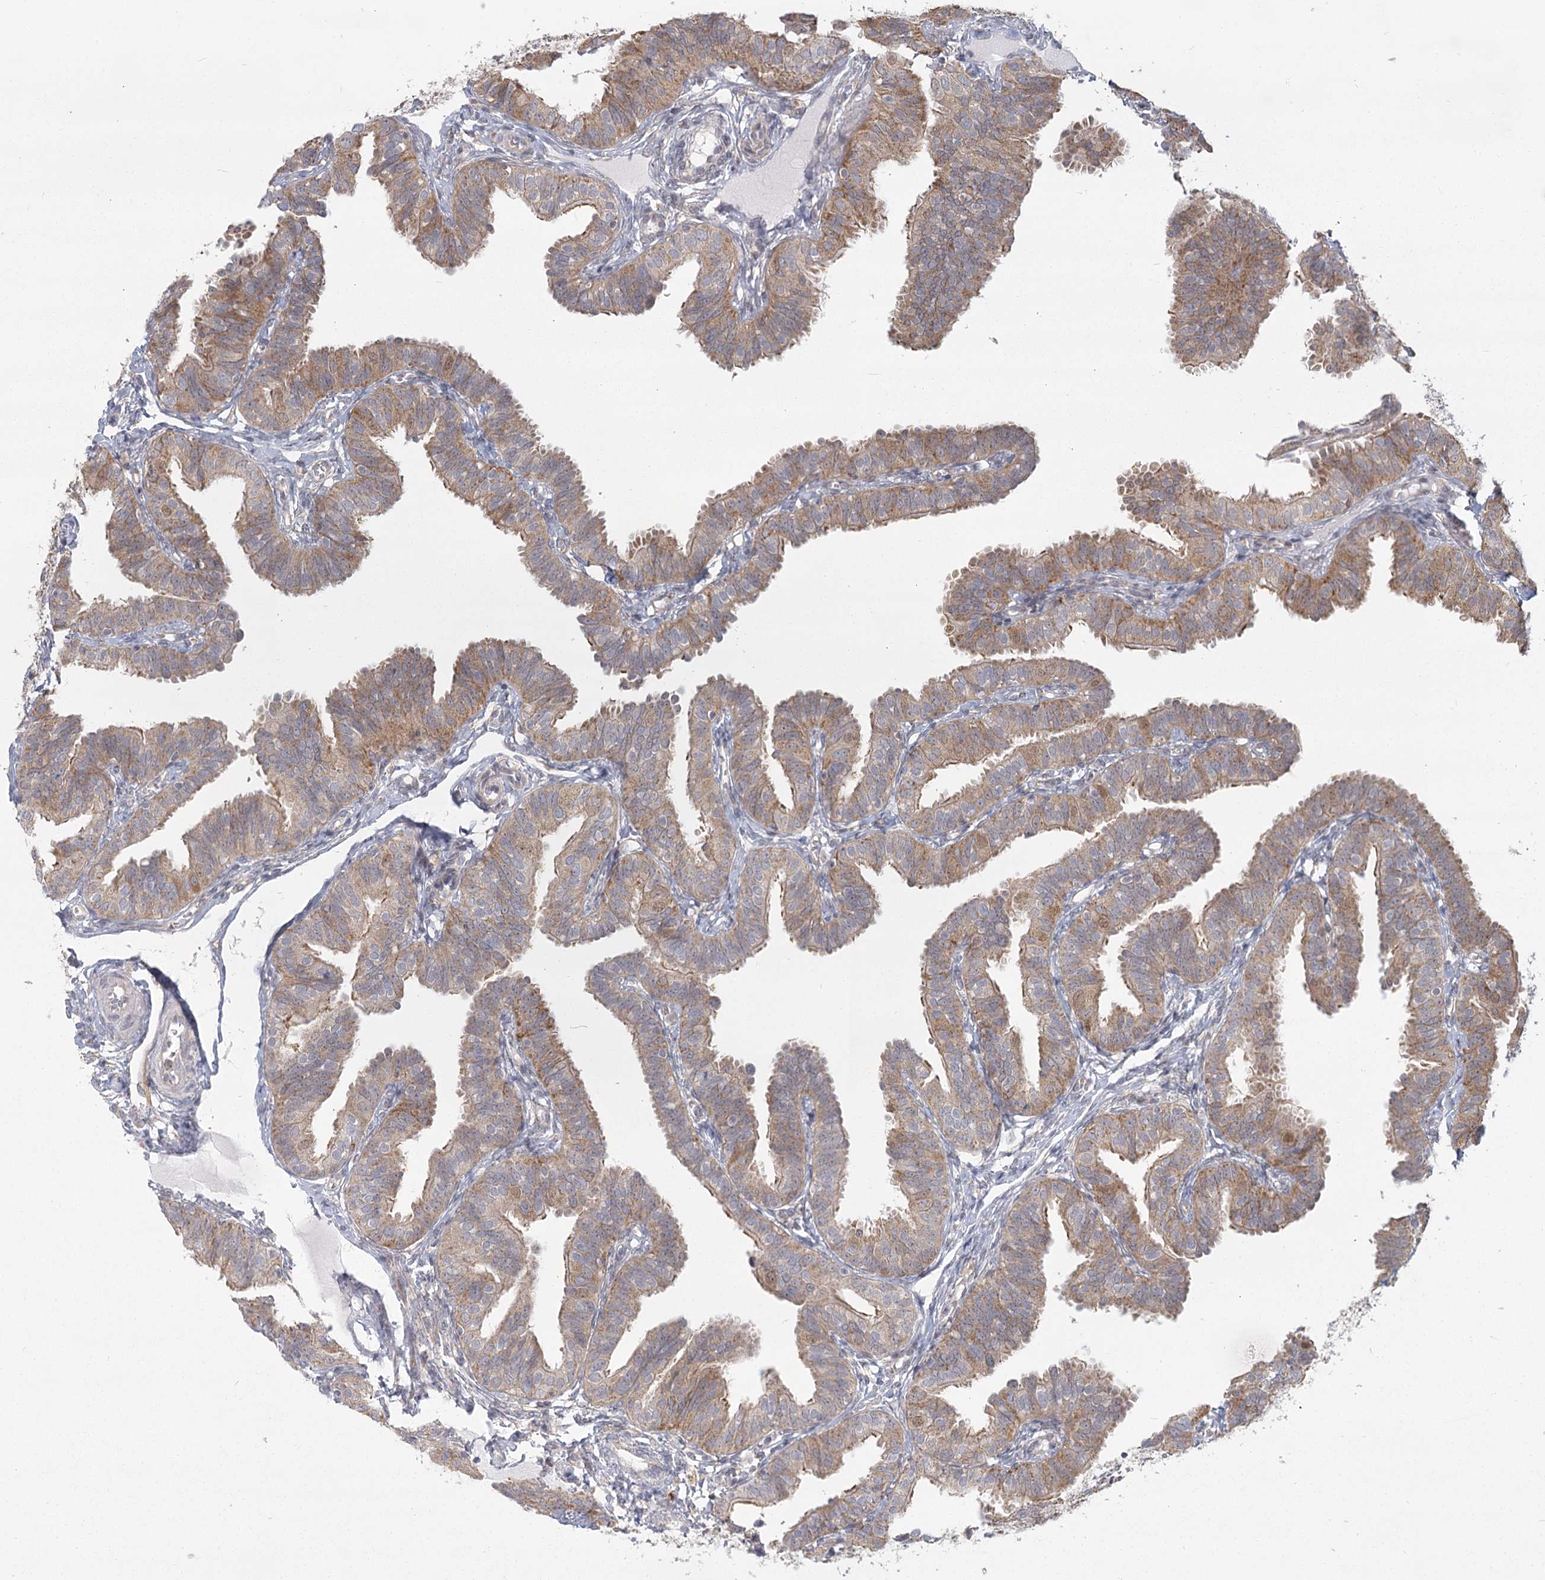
{"staining": {"intensity": "moderate", "quantity": "25%-75%", "location": "cytoplasmic/membranous"}, "tissue": "fallopian tube", "cell_type": "Glandular cells", "image_type": "normal", "snomed": [{"axis": "morphology", "description": "Normal tissue, NOS"}, {"axis": "topography", "description": "Fallopian tube"}], "caption": "This histopathology image exhibits benign fallopian tube stained with immunohistochemistry (IHC) to label a protein in brown. The cytoplasmic/membranous of glandular cells show moderate positivity for the protein. Nuclei are counter-stained blue.", "gene": "LACTB", "patient": {"sex": "female", "age": 35}}